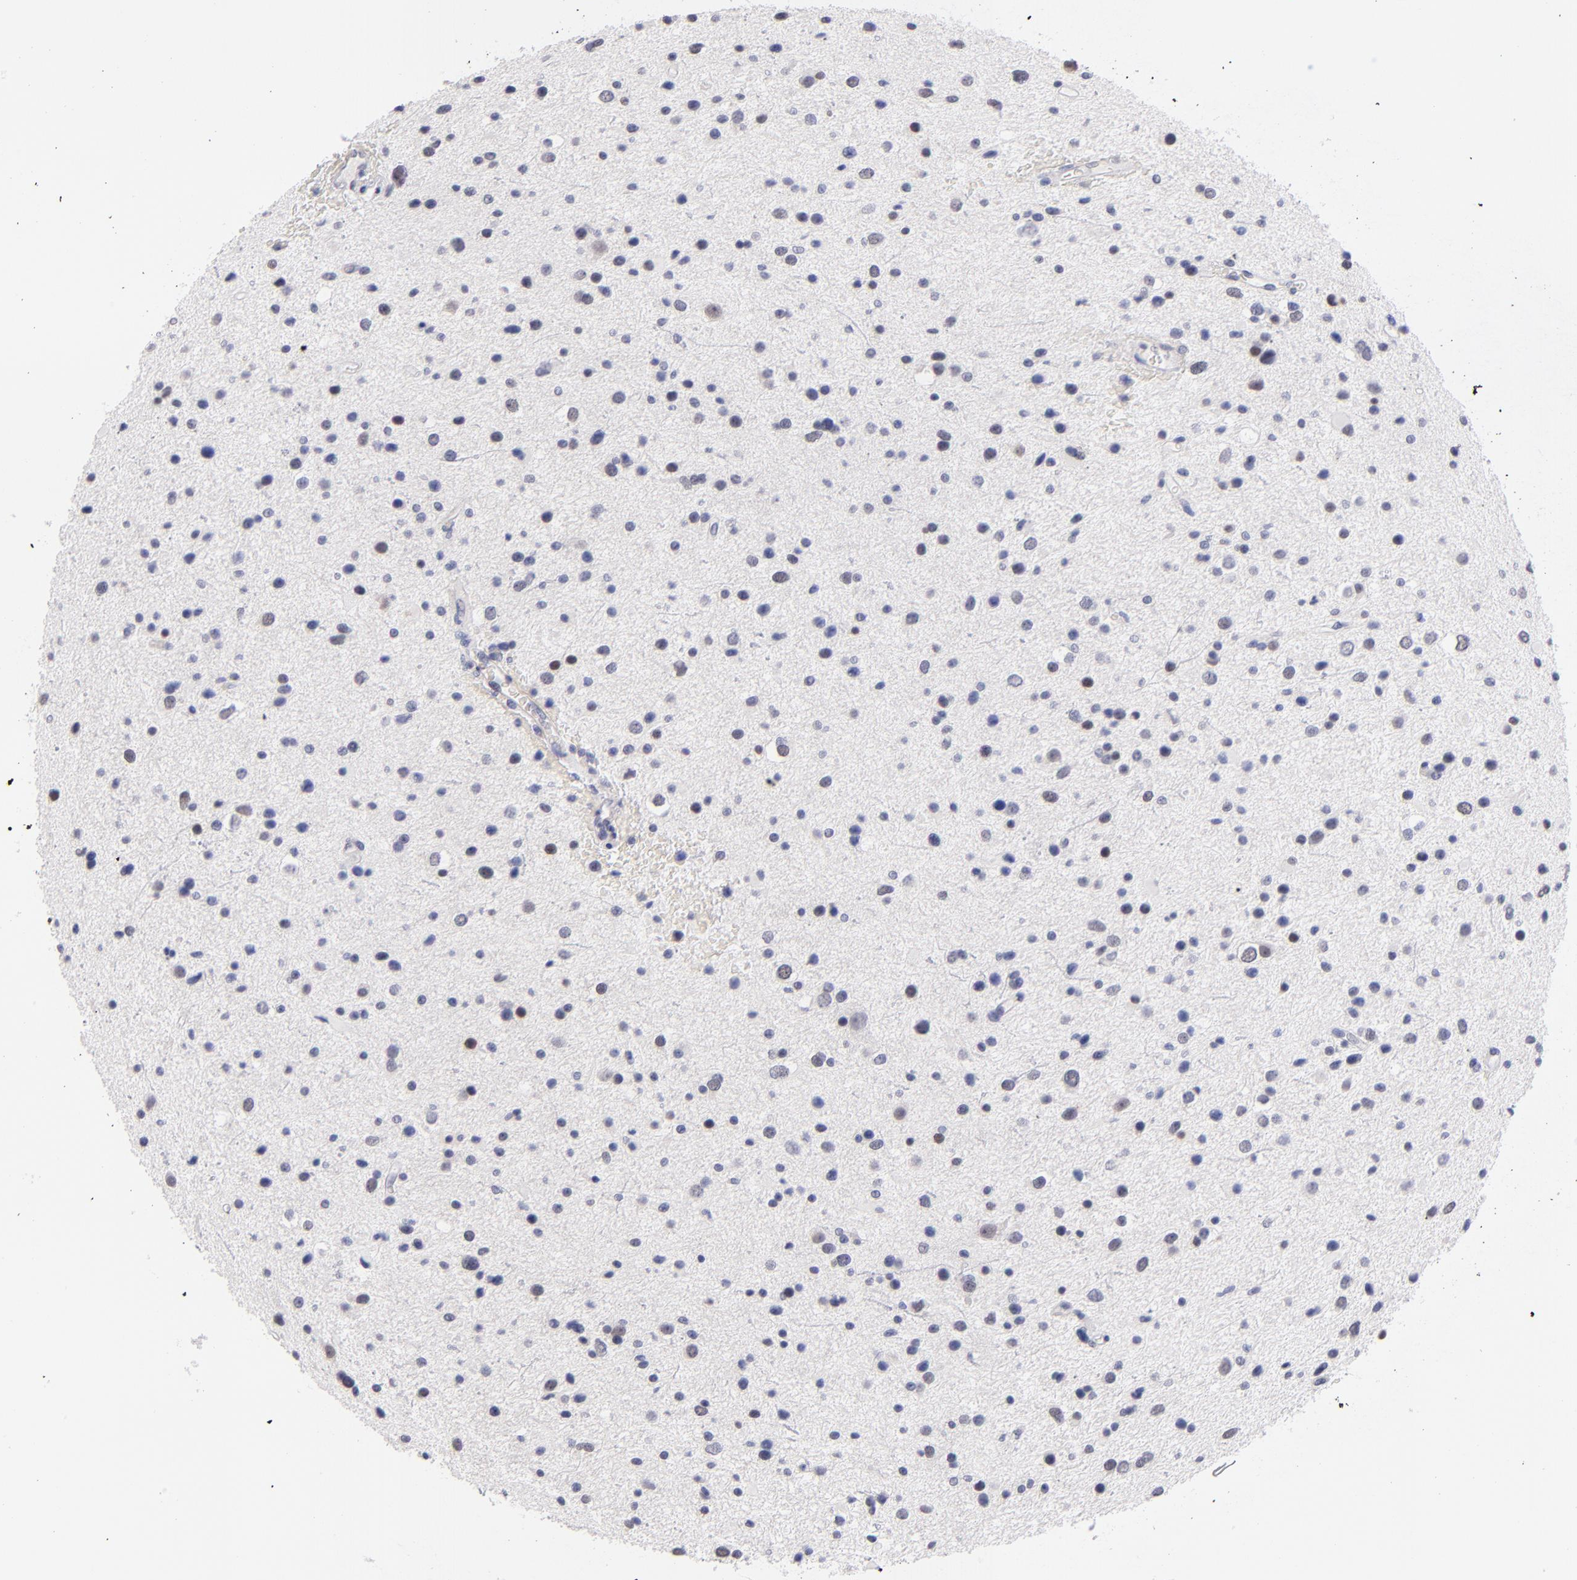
{"staining": {"intensity": "weak", "quantity": "<25%", "location": "nuclear"}, "tissue": "glioma", "cell_type": "Tumor cells", "image_type": "cancer", "snomed": [{"axis": "morphology", "description": "Glioma, malignant, Low grade"}, {"axis": "topography", "description": "Brain"}], "caption": "Photomicrograph shows no significant protein expression in tumor cells of glioma.", "gene": "TEX11", "patient": {"sex": "female", "age": 32}}